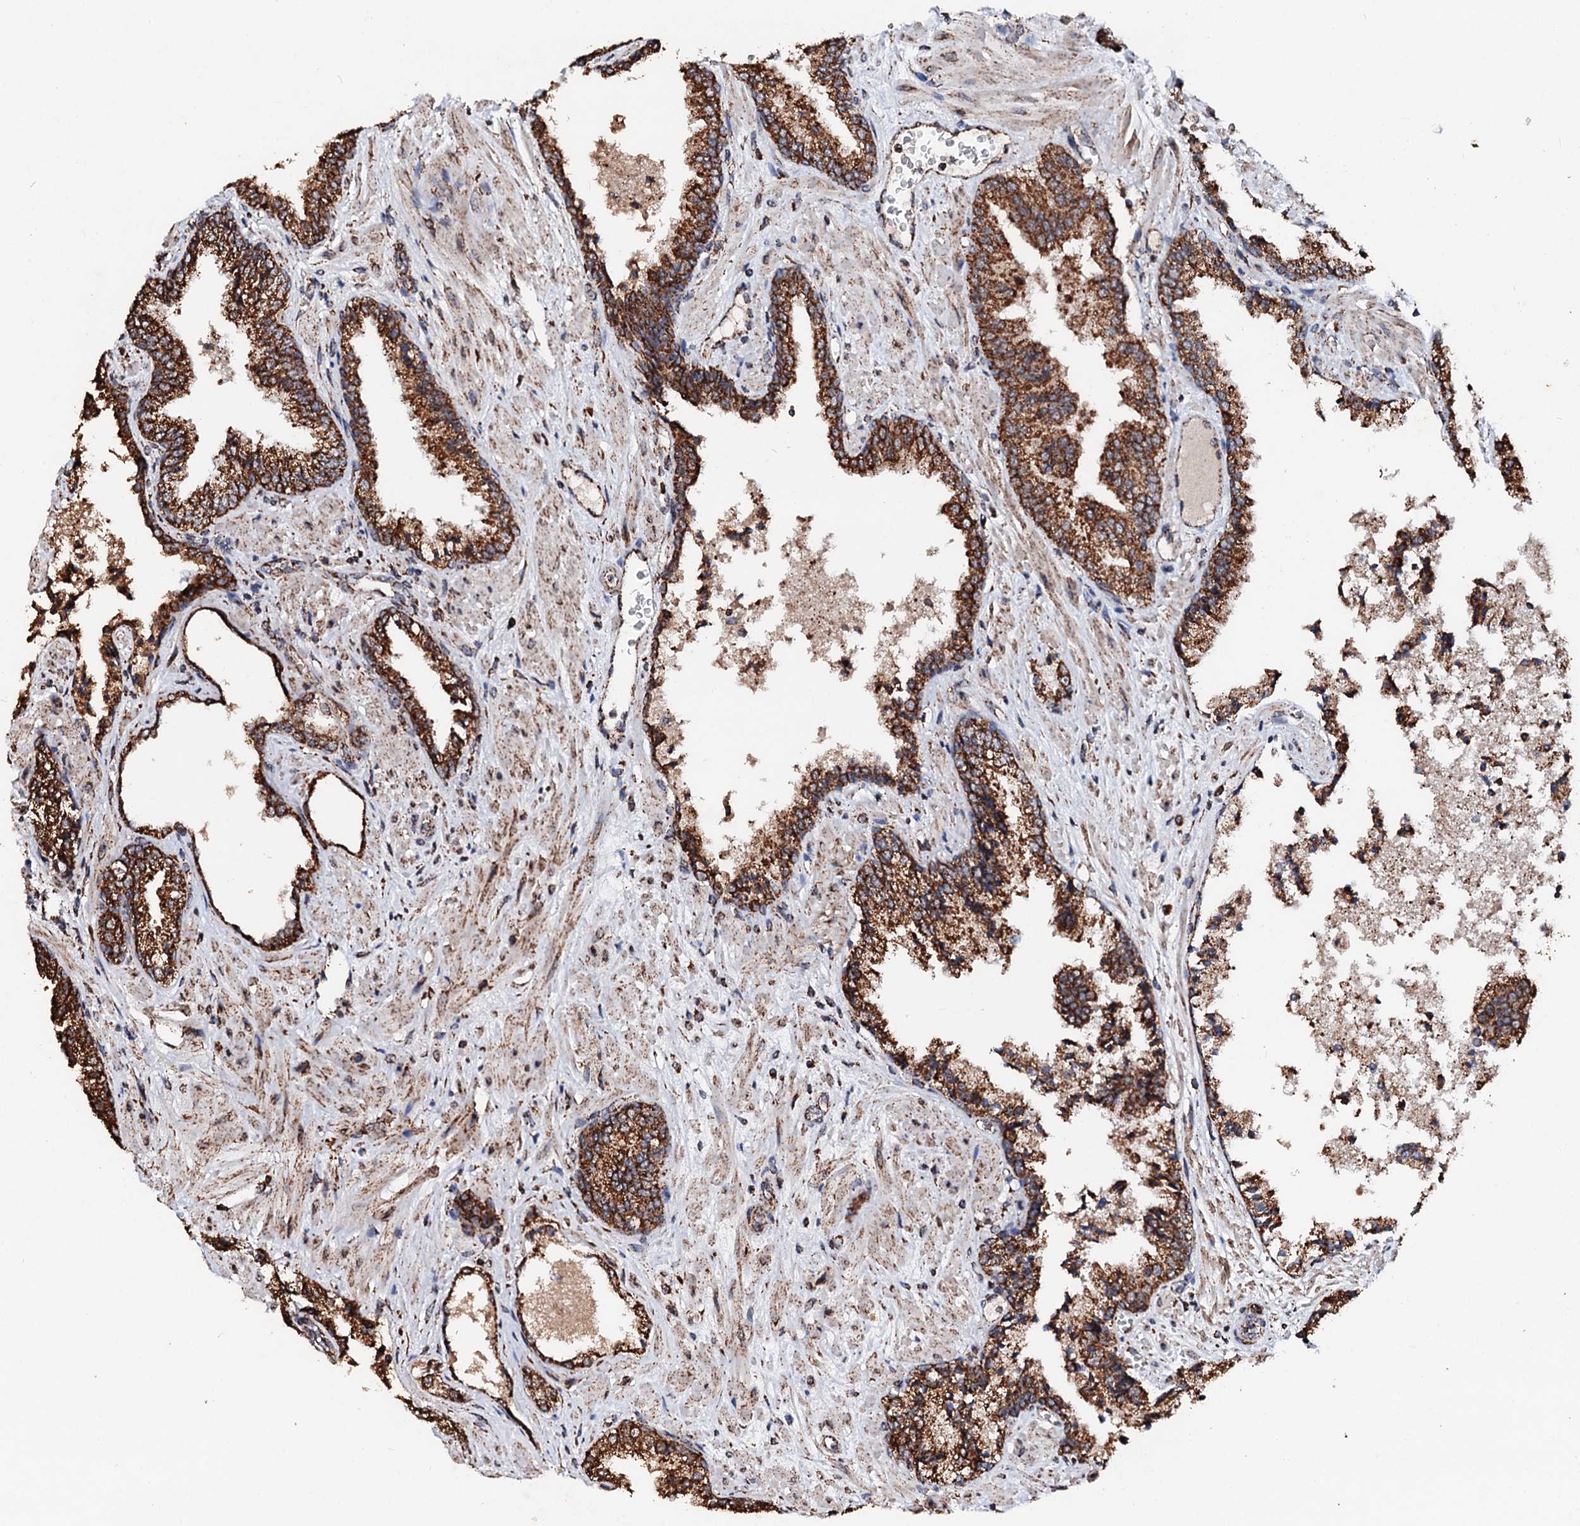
{"staining": {"intensity": "strong", "quantity": ">75%", "location": "cytoplasmic/membranous"}, "tissue": "prostate cancer", "cell_type": "Tumor cells", "image_type": "cancer", "snomed": [{"axis": "morphology", "description": "Adenocarcinoma, High grade"}, {"axis": "topography", "description": "Prostate"}], "caption": "Immunohistochemical staining of prostate cancer (adenocarcinoma (high-grade)) demonstrates high levels of strong cytoplasmic/membranous expression in approximately >75% of tumor cells. Ihc stains the protein of interest in brown and the nuclei are stained blue.", "gene": "SECISBP2L", "patient": {"sex": "male", "age": 71}}